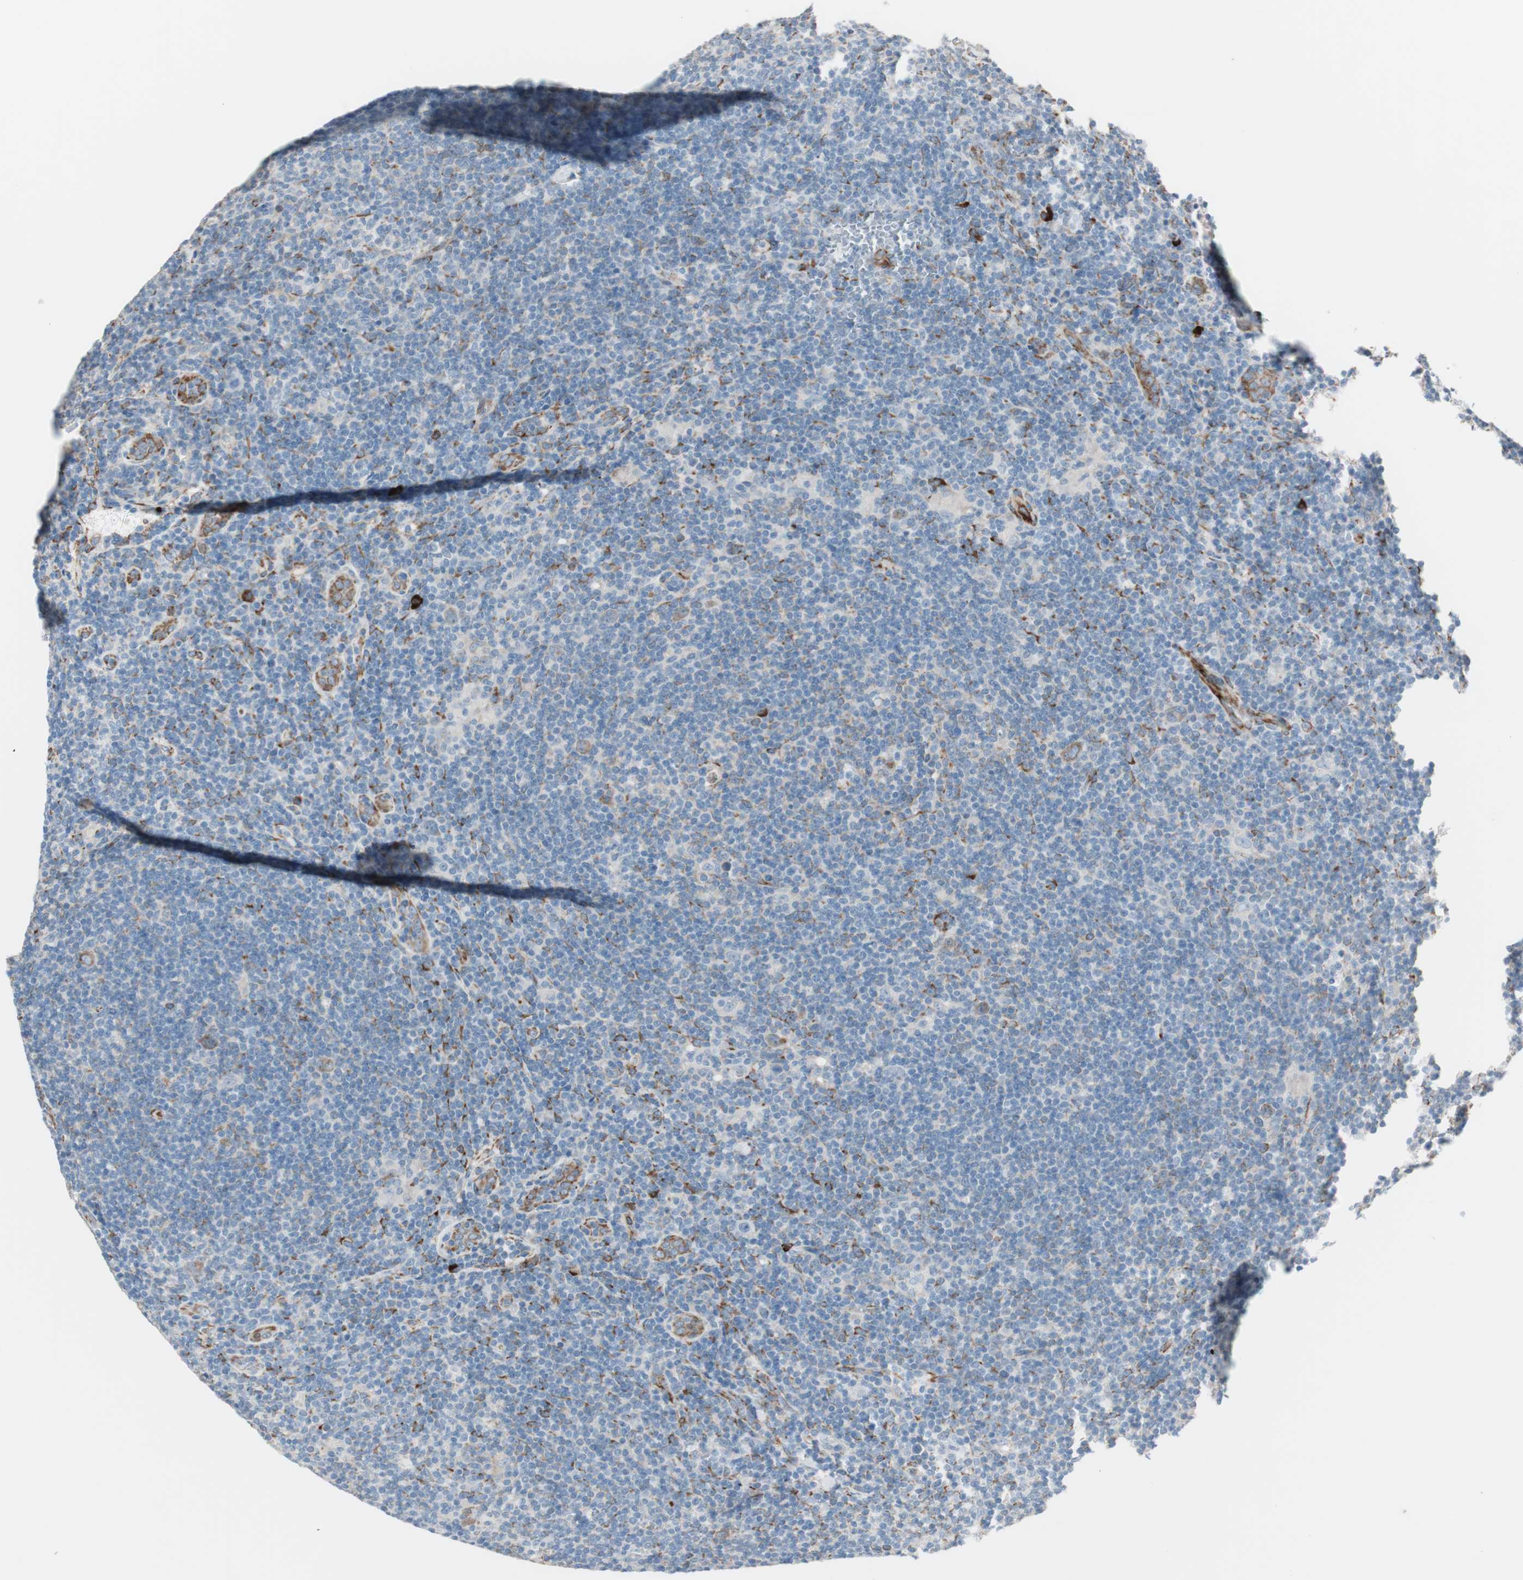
{"staining": {"intensity": "moderate", "quantity": "<25%", "location": "cytoplasmic/membranous"}, "tissue": "lymphoma", "cell_type": "Tumor cells", "image_type": "cancer", "snomed": [{"axis": "morphology", "description": "Hodgkin's disease, NOS"}, {"axis": "topography", "description": "Lymph node"}], "caption": "Brown immunohistochemical staining in Hodgkin's disease displays moderate cytoplasmic/membranous staining in about <25% of tumor cells.", "gene": "P4HTM", "patient": {"sex": "female", "age": 57}}